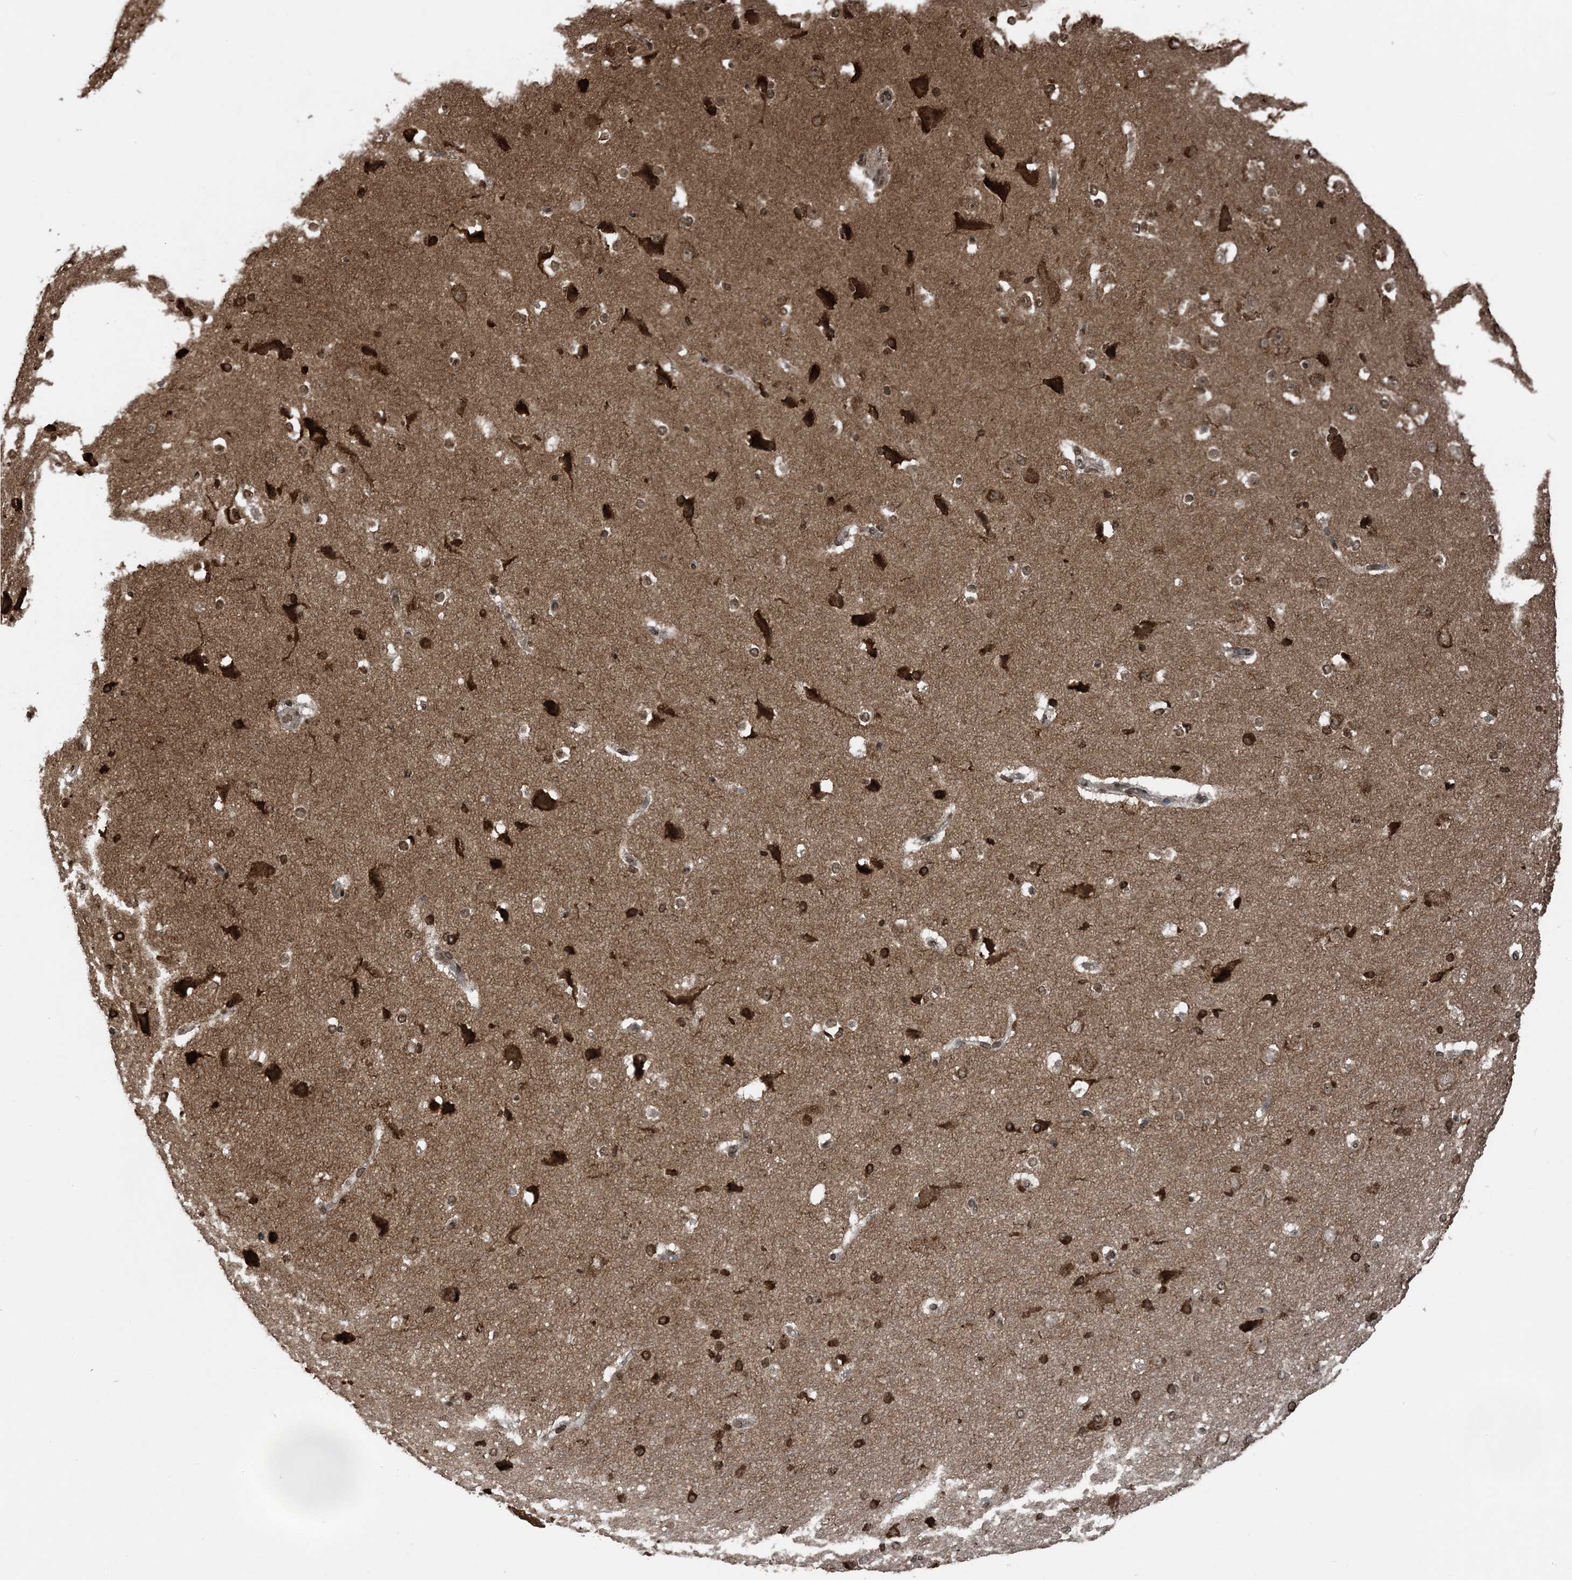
{"staining": {"intensity": "moderate", "quantity": ">75%", "location": "cytoplasmic/membranous,nuclear"}, "tissue": "cerebral cortex", "cell_type": "Endothelial cells", "image_type": "normal", "snomed": [{"axis": "morphology", "description": "Normal tissue, NOS"}, {"axis": "morphology", "description": "Developmental malformation"}, {"axis": "topography", "description": "Cerebral cortex"}], "caption": "Cerebral cortex stained with DAB (3,3'-diaminobenzidine) immunohistochemistry exhibits medium levels of moderate cytoplasmic/membranous,nuclear expression in approximately >75% of endothelial cells. (DAB (3,3'-diaminobenzidine) = brown stain, brightfield microscopy at high magnification).", "gene": "ZFAND2B", "patient": {"sex": "female", "age": 30}}